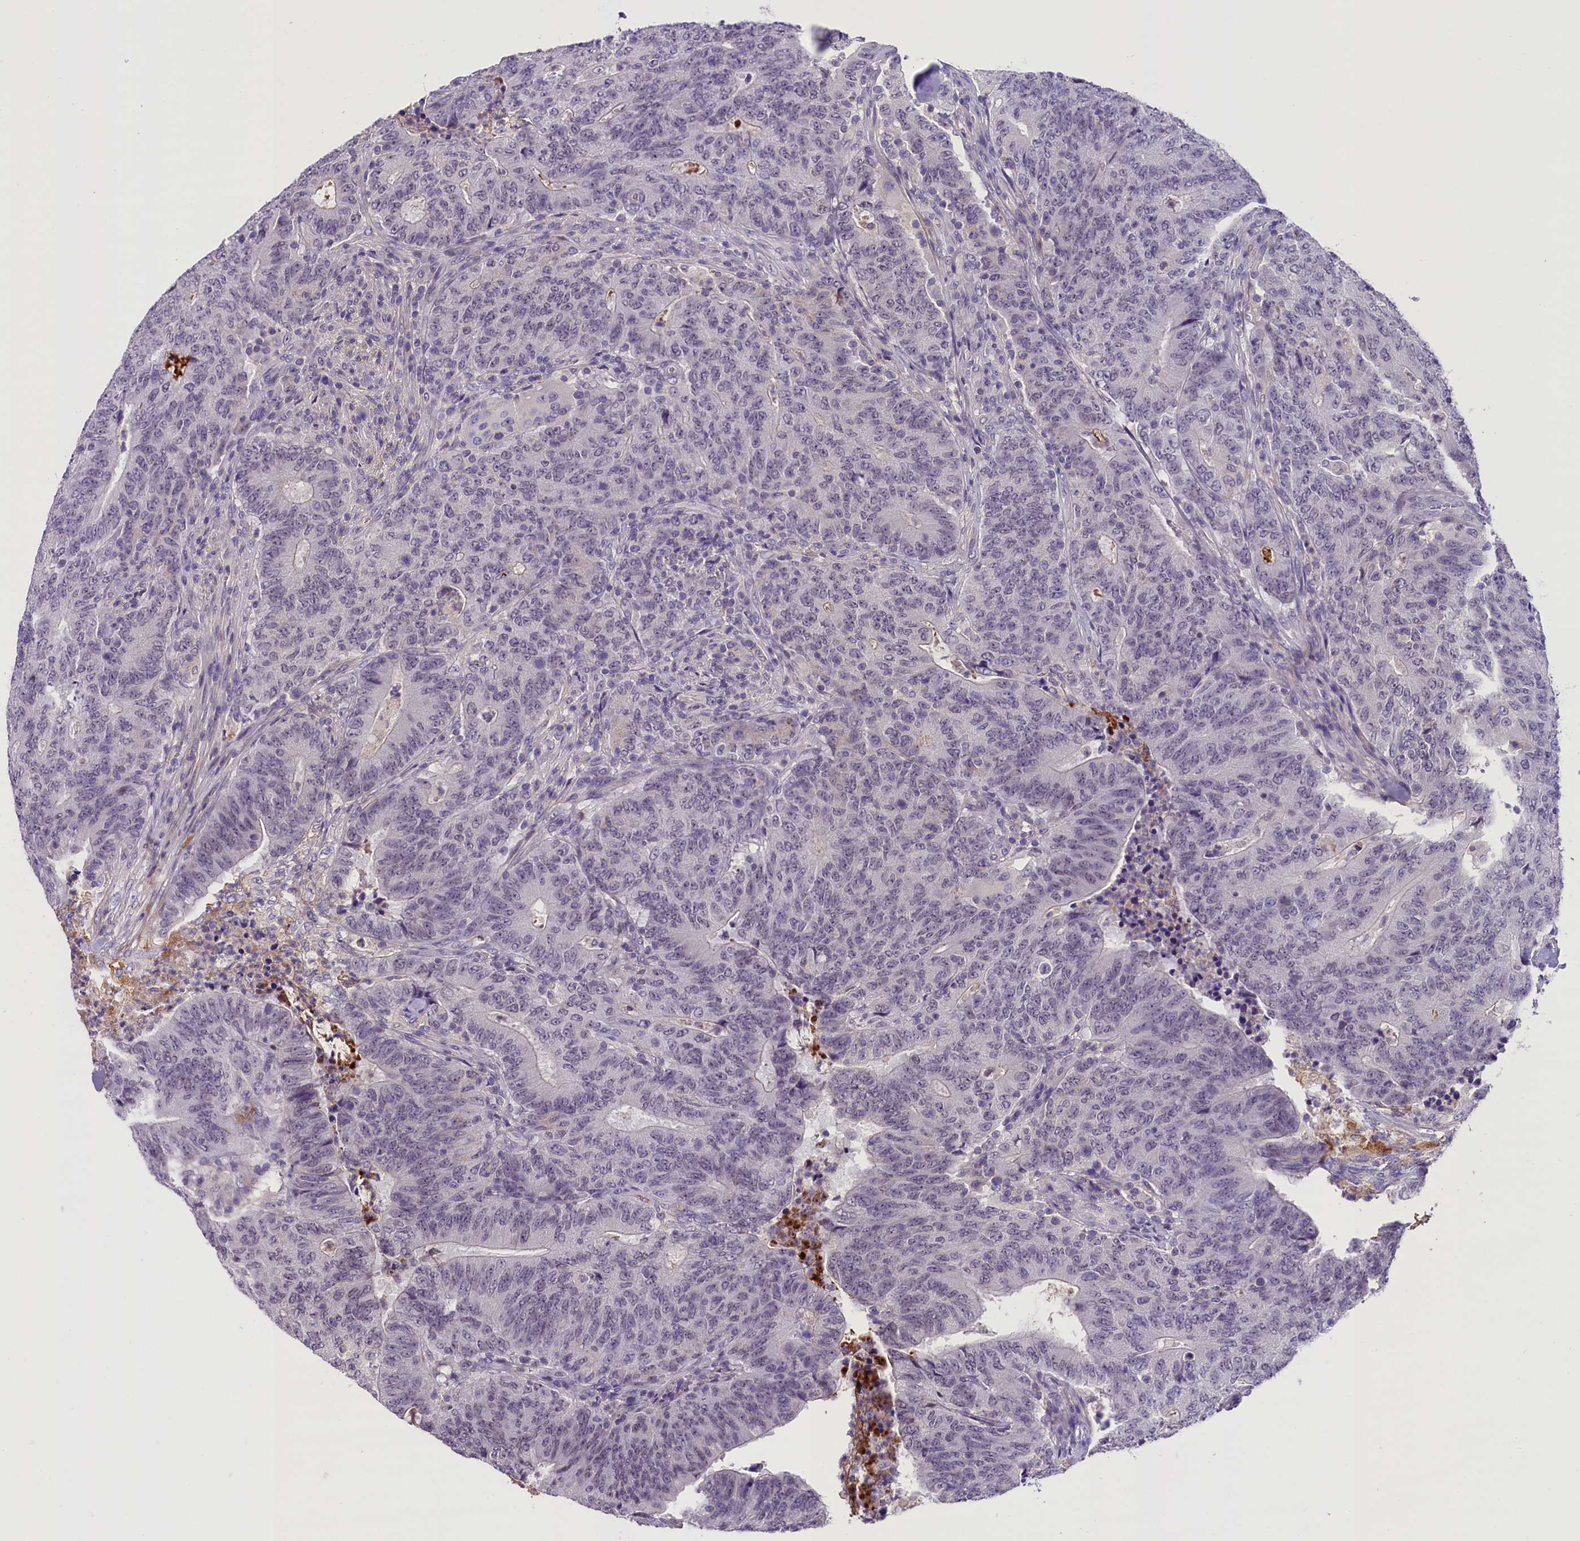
{"staining": {"intensity": "negative", "quantity": "none", "location": "none"}, "tissue": "colorectal cancer", "cell_type": "Tumor cells", "image_type": "cancer", "snomed": [{"axis": "morphology", "description": "Adenocarcinoma, NOS"}, {"axis": "topography", "description": "Colon"}], "caption": "IHC image of neoplastic tissue: colorectal adenocarcinoma stained with DAB reveals no significant protein expression in tumor cells.", "gene": "MEX3B", "patient": {"sex": "female", "age": 75}}